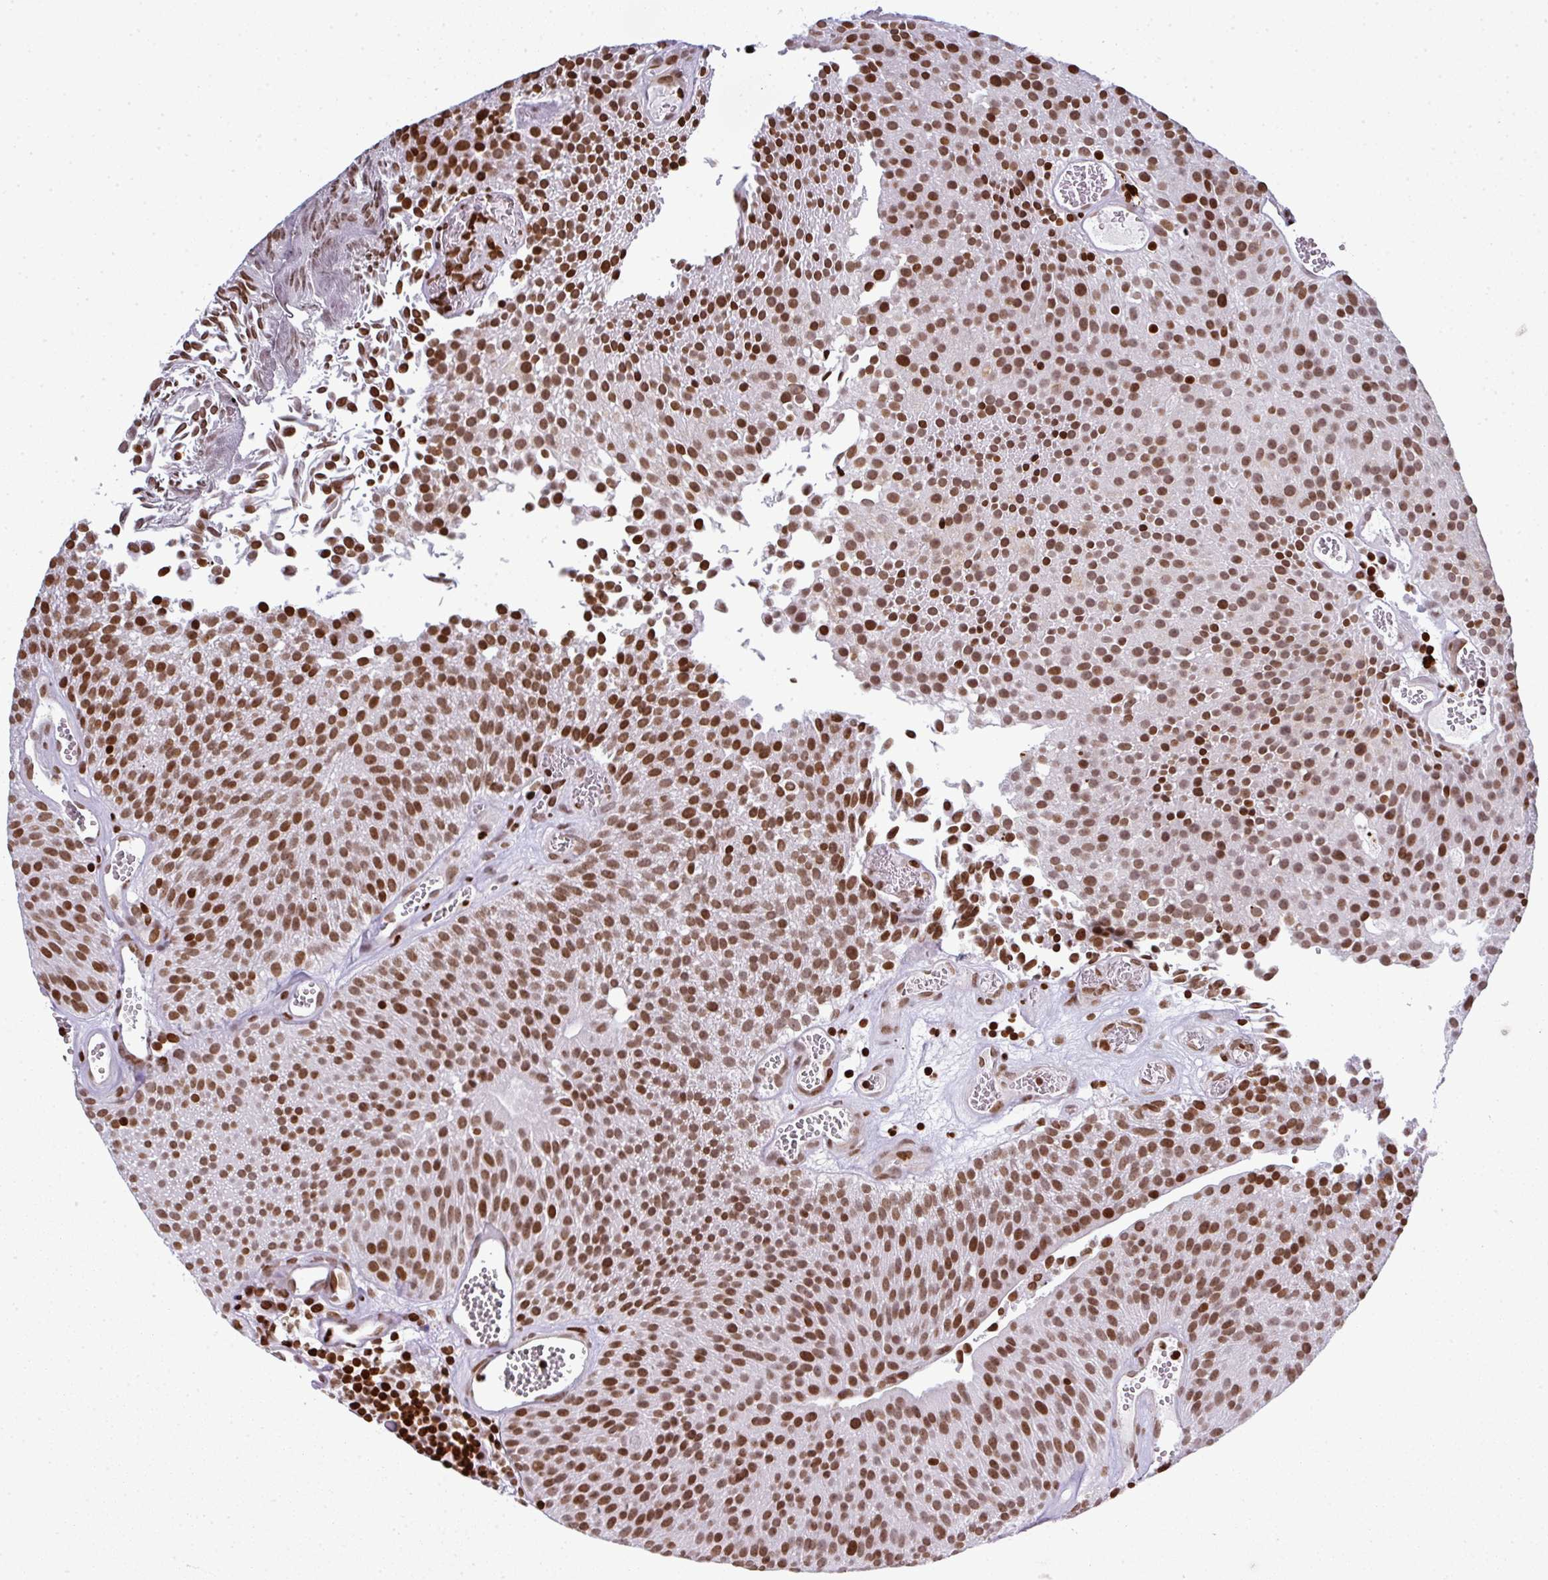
{"staining": {"intensity": "strong", "quantity": ">75%", "location": "nuclear"}, "tissue": "urothelial cancer", "cell_type": "Tumor cells", "image_type": "cancer", "snomed": [{"axis": "morphology", "description": "Urothelial carcinoma, Low grade"}, {"axis": "topography", "description": "Urinary bladder"}], "caption": "Protein staining demonstrates strong nuclear positivity in approximately >75% of tumor cells in low-grade urothelial carcinoma. (IHC, brightfield microscopy, high magnification).", "gene": "RASL11A", "patient": {"sex": "female", "age": 79}}